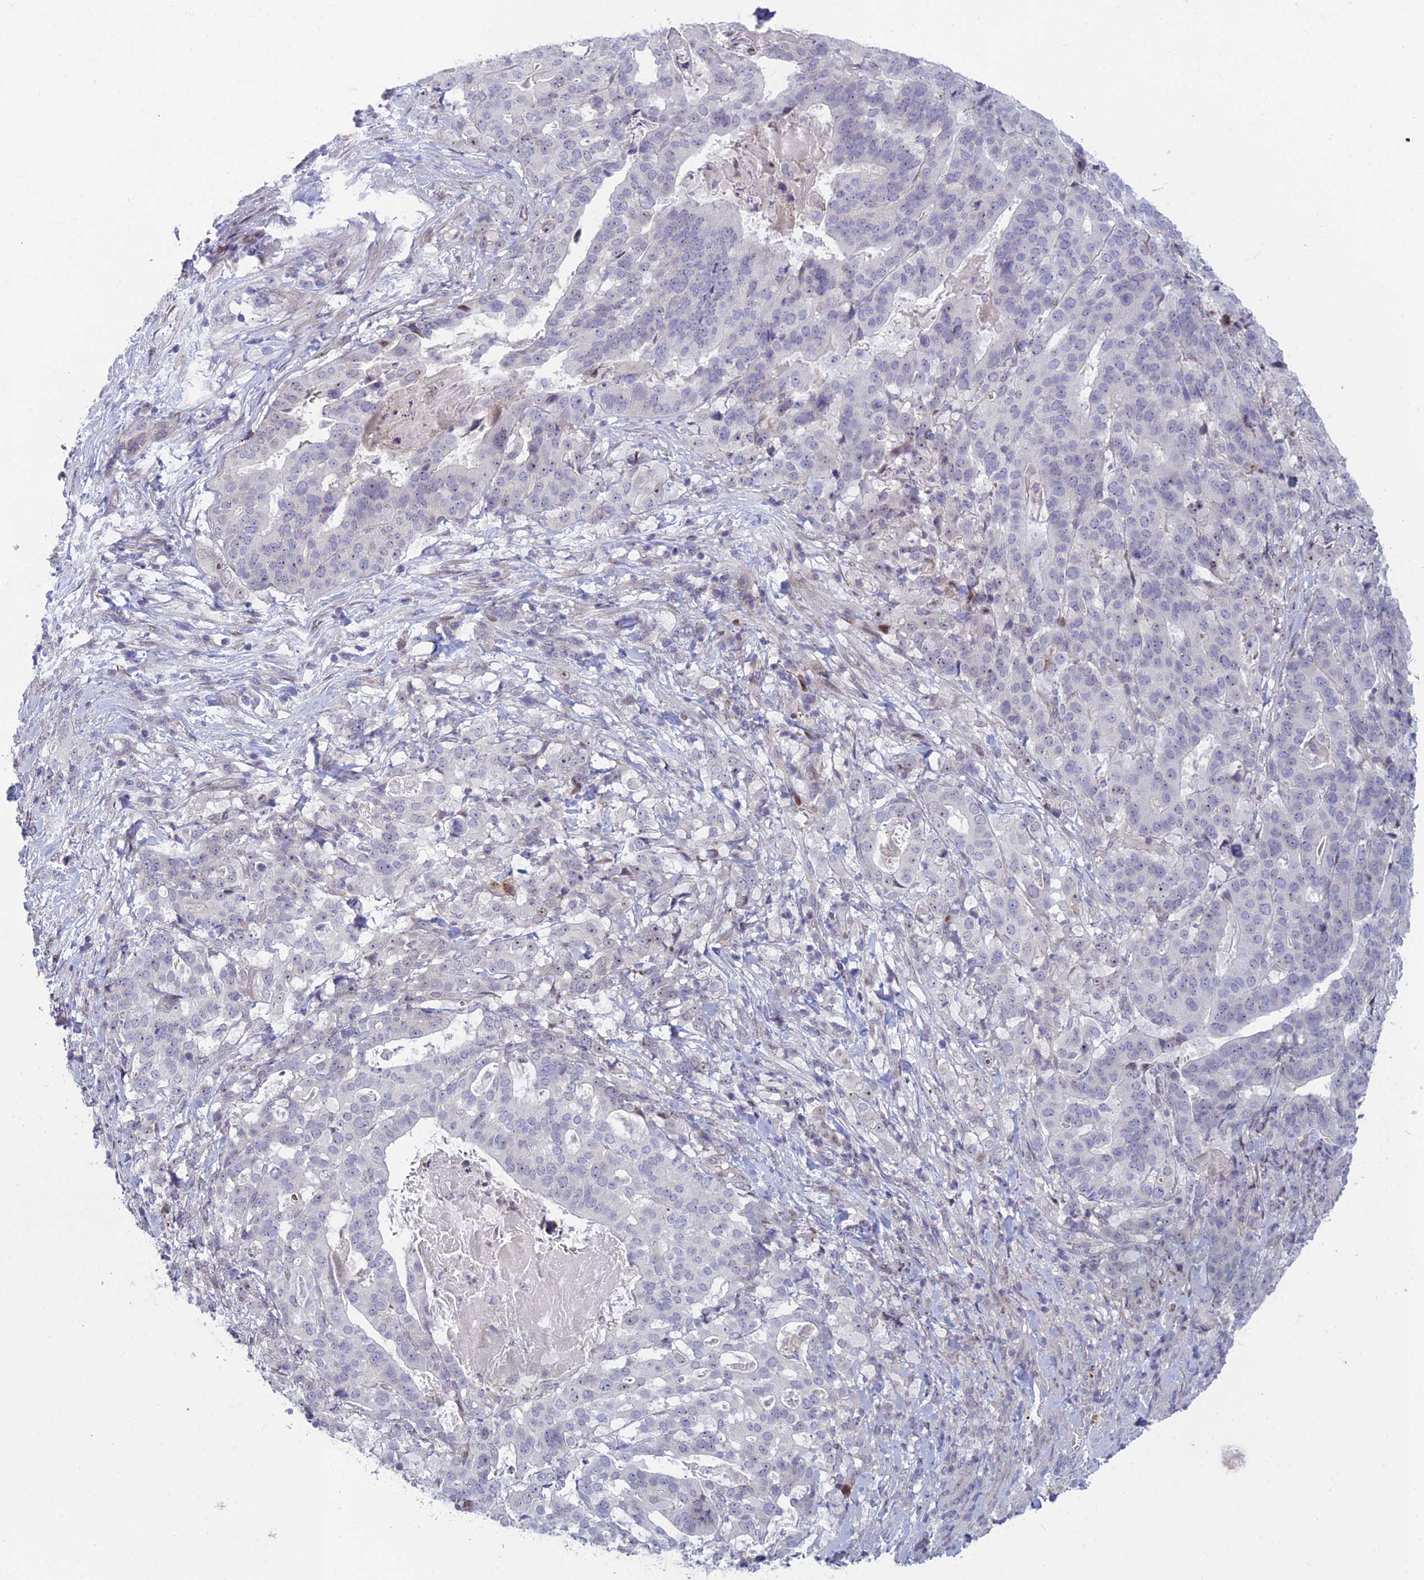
{"staining": {"intensity": "negative", "quantity": "none", "location": "none"}, "tissue": "stomach cancer", "cell_type": "Tumor cells", "image_type": "cancer", "snomed": [{"axis": "morphology", "description": "Adenocarcinoma, NOS"}, {"axis": "topography", "description": "Stomach"}], "caption": "DAB immunohistochemical staining of stomach cancer (adenocarcinoma) displays no significant staining in tumor cells. Brightfield microscopy of immunohistochemistry stained with DAB (brown) and hematoxylin (blue), captured at high magnification.", "gene": "DTX2", "patient": {"sex": "male", "age": 48}}